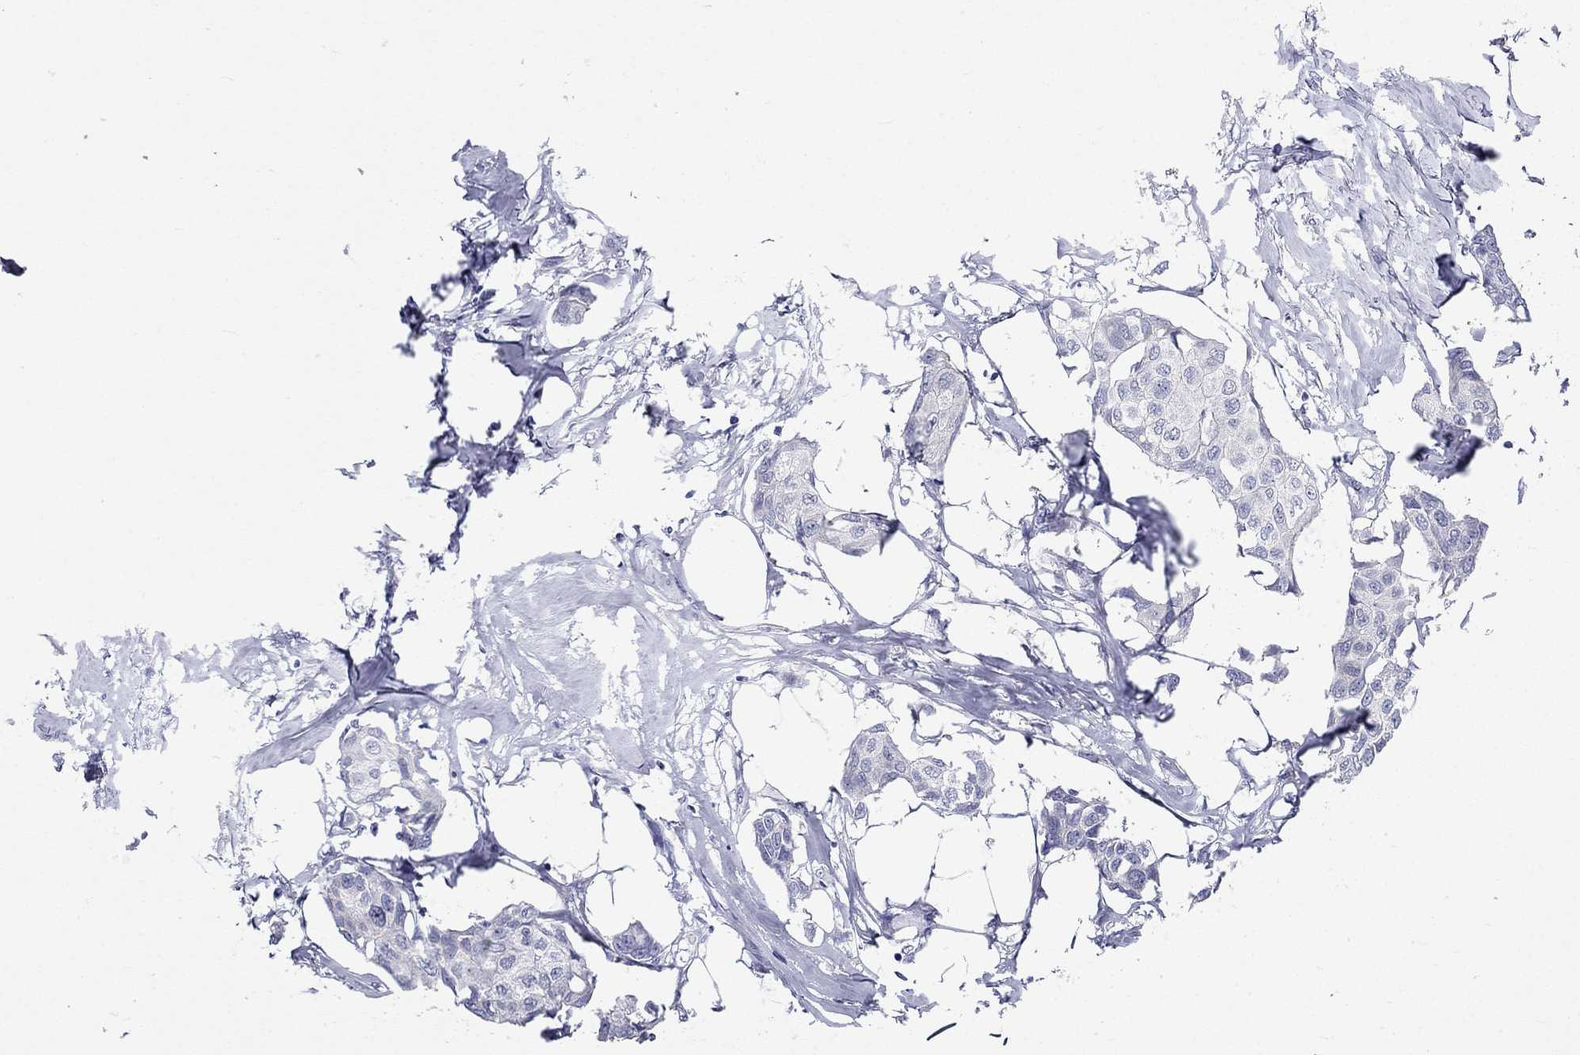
{"staining": {"intensity": "negative", "quantity": "none", "location": "none"}, "tissue": "breast cancer", "cell_type": "Tumor cells", "image_type": "cancer", "snomed": [{"axis": "morphology", "description": "Duct carcinoma"}, {"axis": "topography", "description": "Breast"}], "caption": "Histopathology image shows no significant protein positivity in tumor cells of breast intraductal carcinoma. Brightfield microscopy of immunohistochemistry (IHC) stained with DAB (3,3'-diaminobenzidine) (brown) and hematoxylin (blue), captured at high magnification.", "gene": "CERS1", "patient": {"sex": "female", "age": 80}}